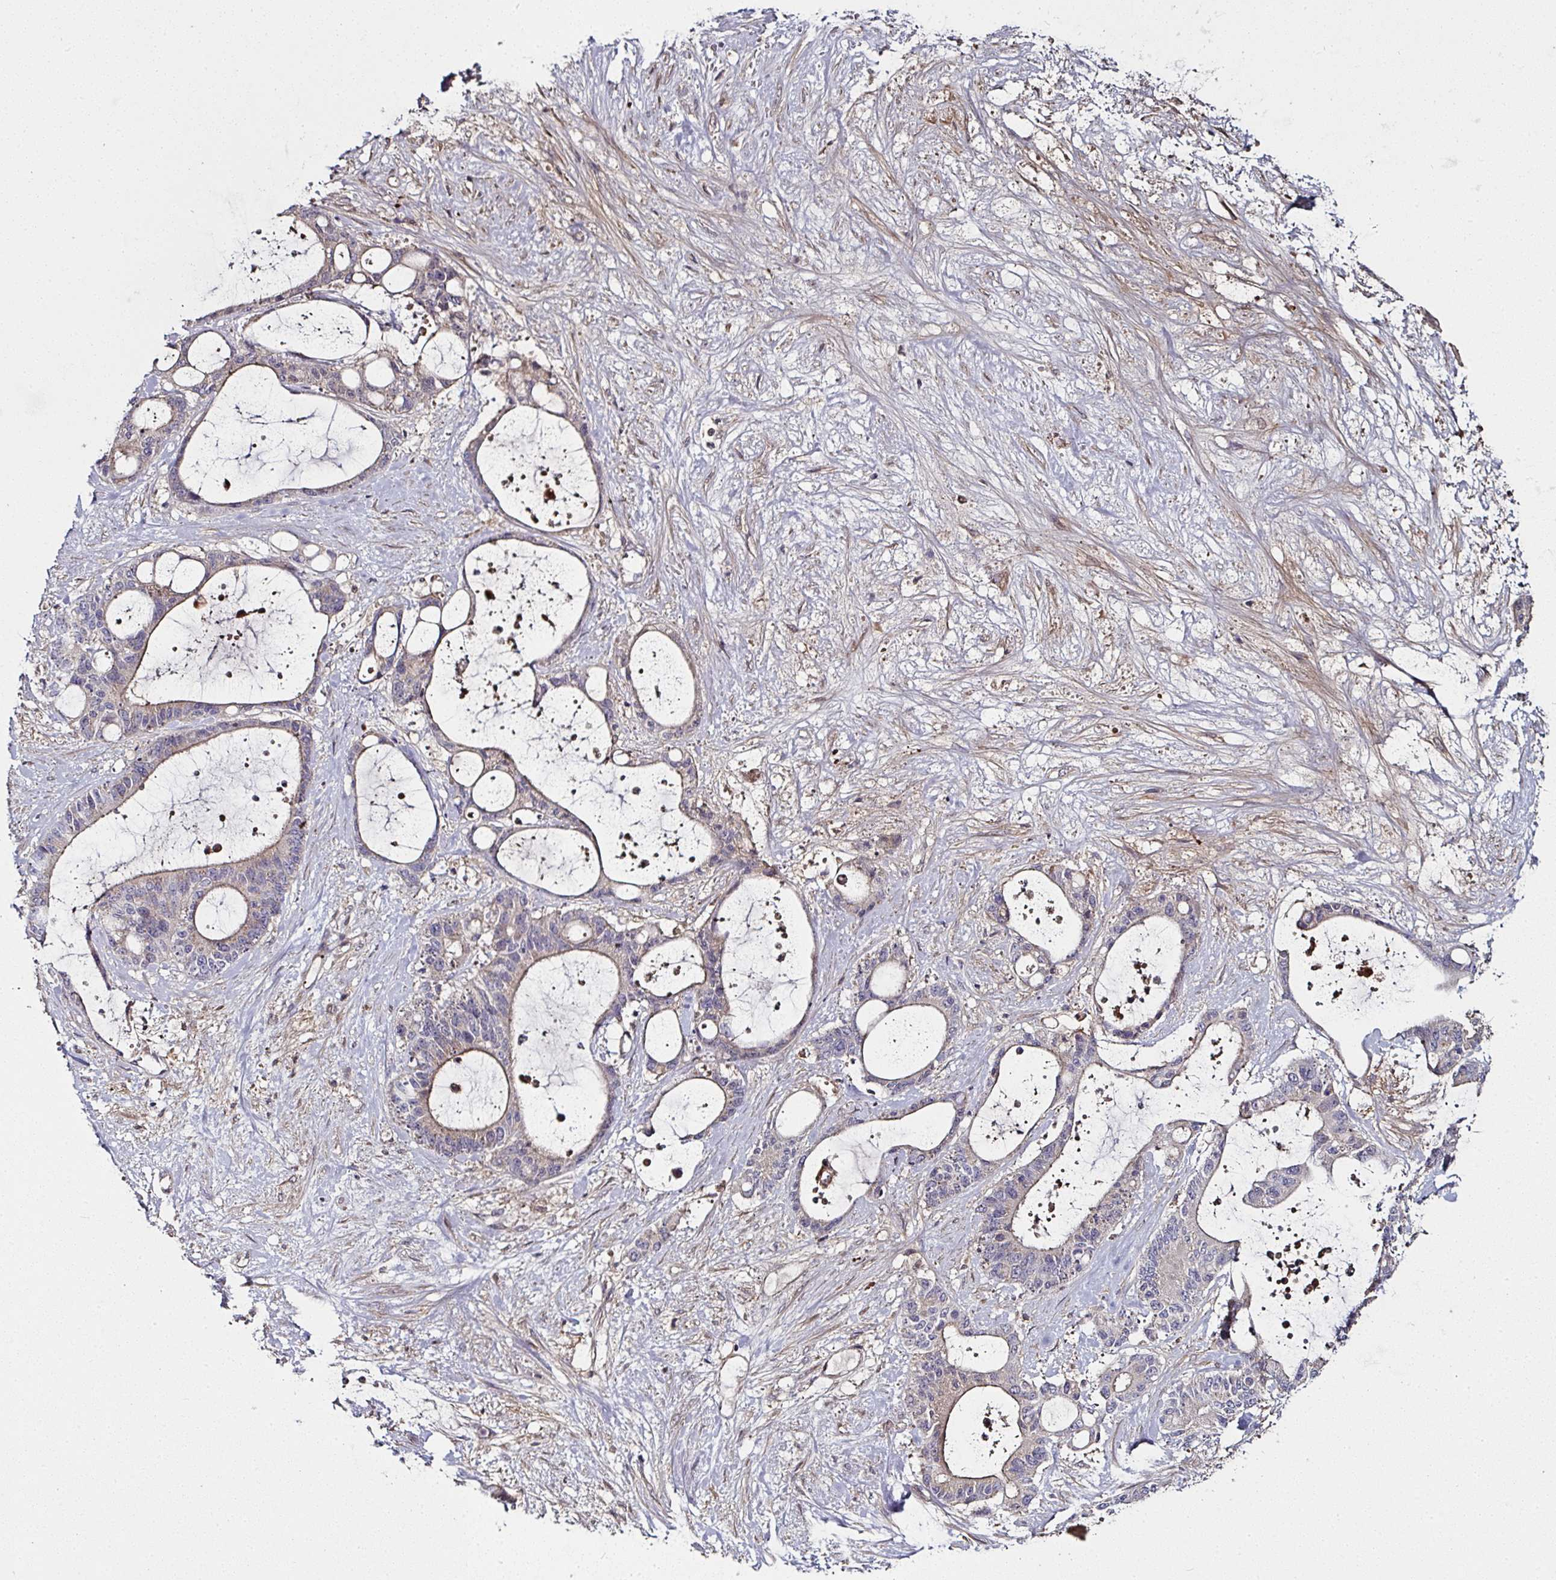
{"staining": {"intensity": "weak", "quantity": "<25%", "location": "cytoplasmic/membranous"}, "tissue": "liver cancer", "cell_type": "Tumor cells", "image_type": "cancer", "snomed": [{"axis": "morphology", "description": "Normal tissue, NOS"}, {"axis": "morphology", "description": "Cholangiocarcinoma"}, {"axis": "topography", "description": "Liver"}, {"axis": "topography", "description": "Peripheral nerve tissue"}], "caption": "IHC of human cholangiocarcinoma (liver) shows no expression in tumor cells.", "gene": "CTDSP2", "patient": {"sex": "female", "age": 73}}